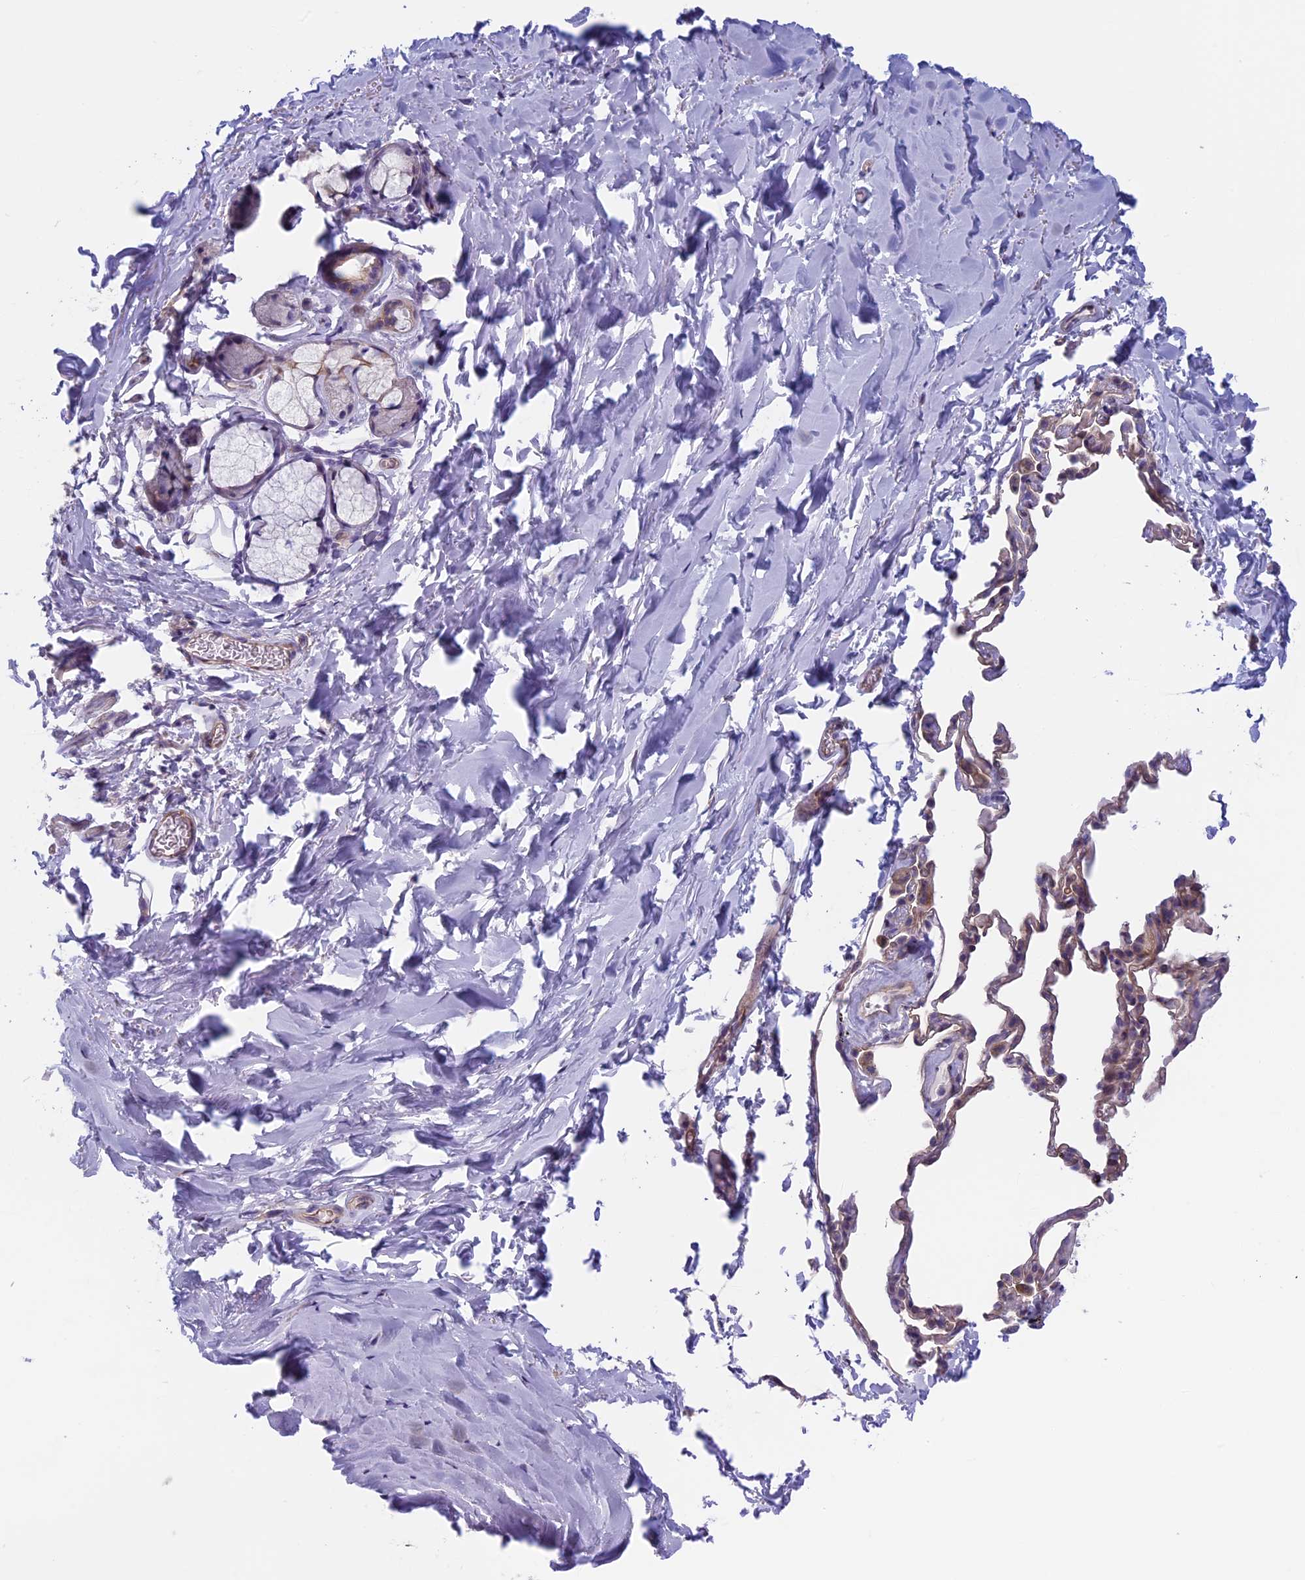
{"staining": {"intensity": "negative", "quantity": "none", "location": "none"}, "tissue": "adipose tissue", "cell_type": "Adipocytes", "image_type": "normal", "snomed": [{"axis": "morphology", "description": "Normal tissue, NOS"}, {"axis": "topography", "description": "Lymph node"}, {"axis": "topography", "description": "Bronchus"}], "caption": "Immunohistochemistry (IHC) image of benign adipose tissue stained for a protein (brown), which demonstrates no expression in adipocytes.", "gene": "CNOT6L", "patient": {"sex": "male", "age": 63}}